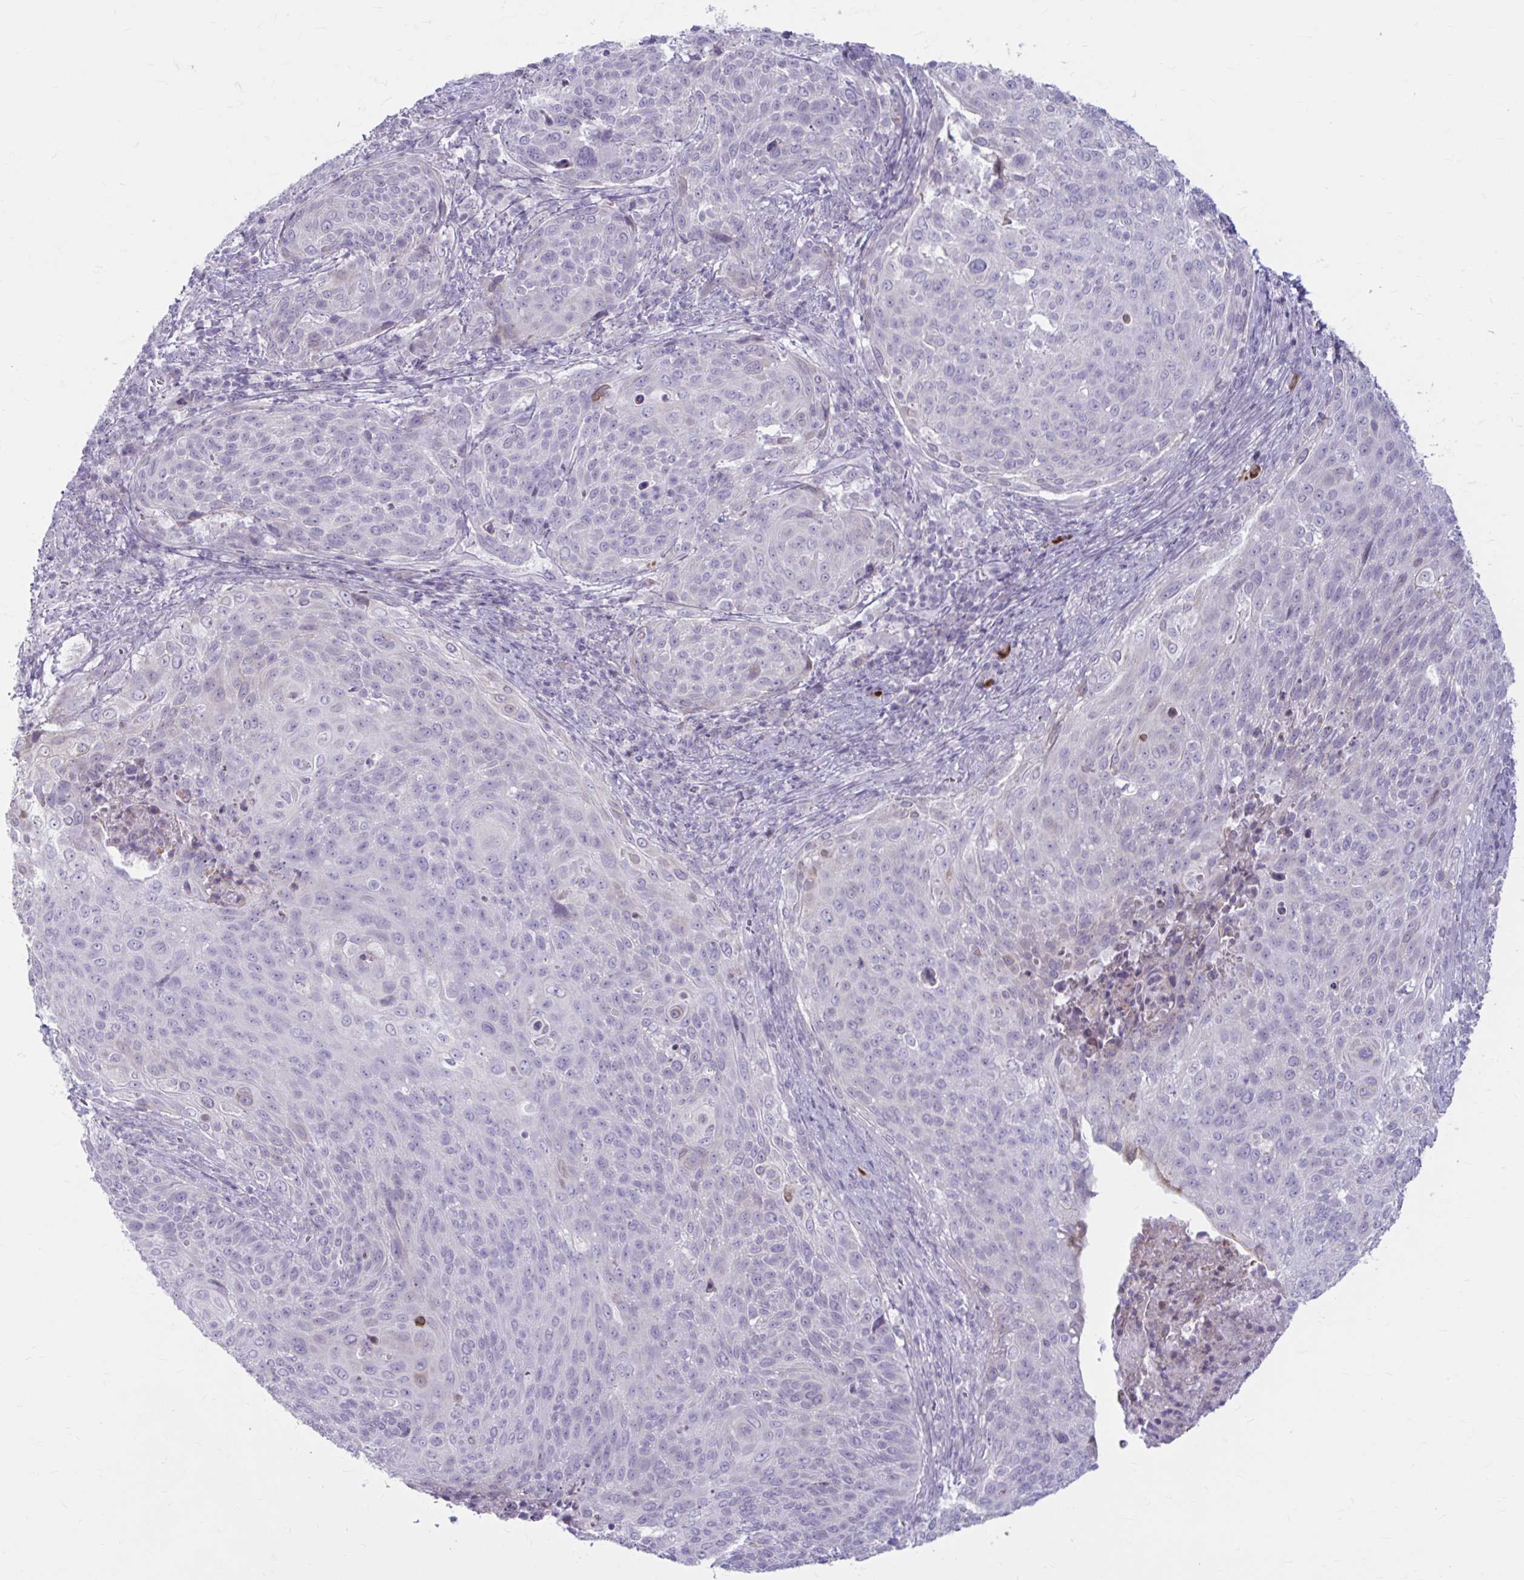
{"staining": {"intensity": "strong", "quantity": "<25%", "location": "cytoplasmic/membranous"}, "tissue": "cervical cancer", "cell_type": "Tumor cells", "image_type": "cancer", "snomed": [{"axis": "morphology", "description": "Squamous cell carcinoma, NOS"}, {"axis": "topography", "description": "Cervix"}], "caption": "Immunohistochemistry (IHC) (DAB) staining of human cervical cancer shows strong cytoplasmic/membranous protein staining in approximately <25% of tumor cells.", "gene": "MSMO1", "patient": {"sex": "female", "age": 31}}